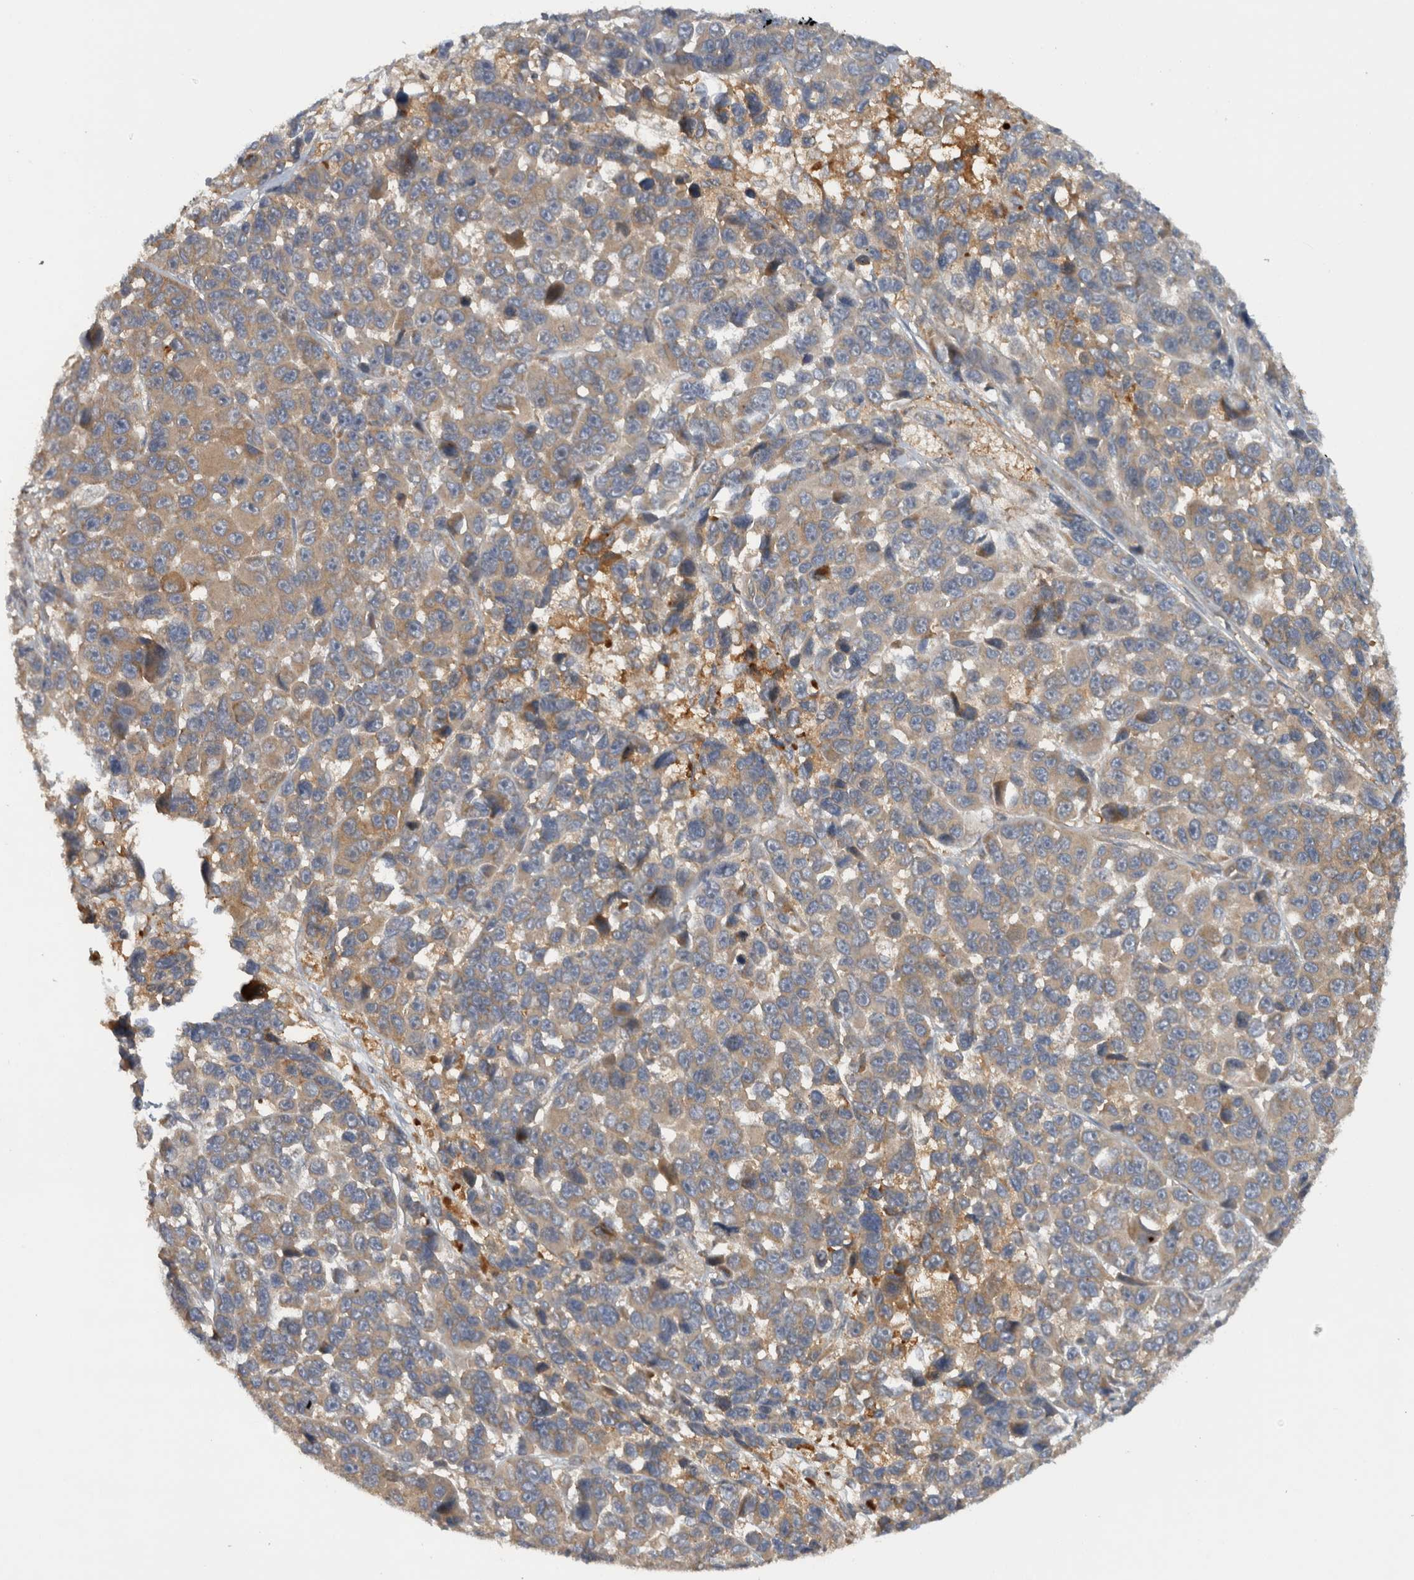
{"staining": {"intensity": "weak", "quantity": ">75%", "location": "cytoplasmic/membranous"}, "tissue": "melanoma", "cell_type": "Tumor cells", "image_type": "cancer", "snomed": [{"axis": "morphology", "description": "Malignant melanoma, NOS"}, {"axis": "topography", "description": "Skin"}], "caption": "A brown stain highlights weak cytoplasmic/membranous expression of a protein in human malignant melanoma tumor cells.", "gene": "VEPH1", "patient": {"sex": "male", "age": 53}}